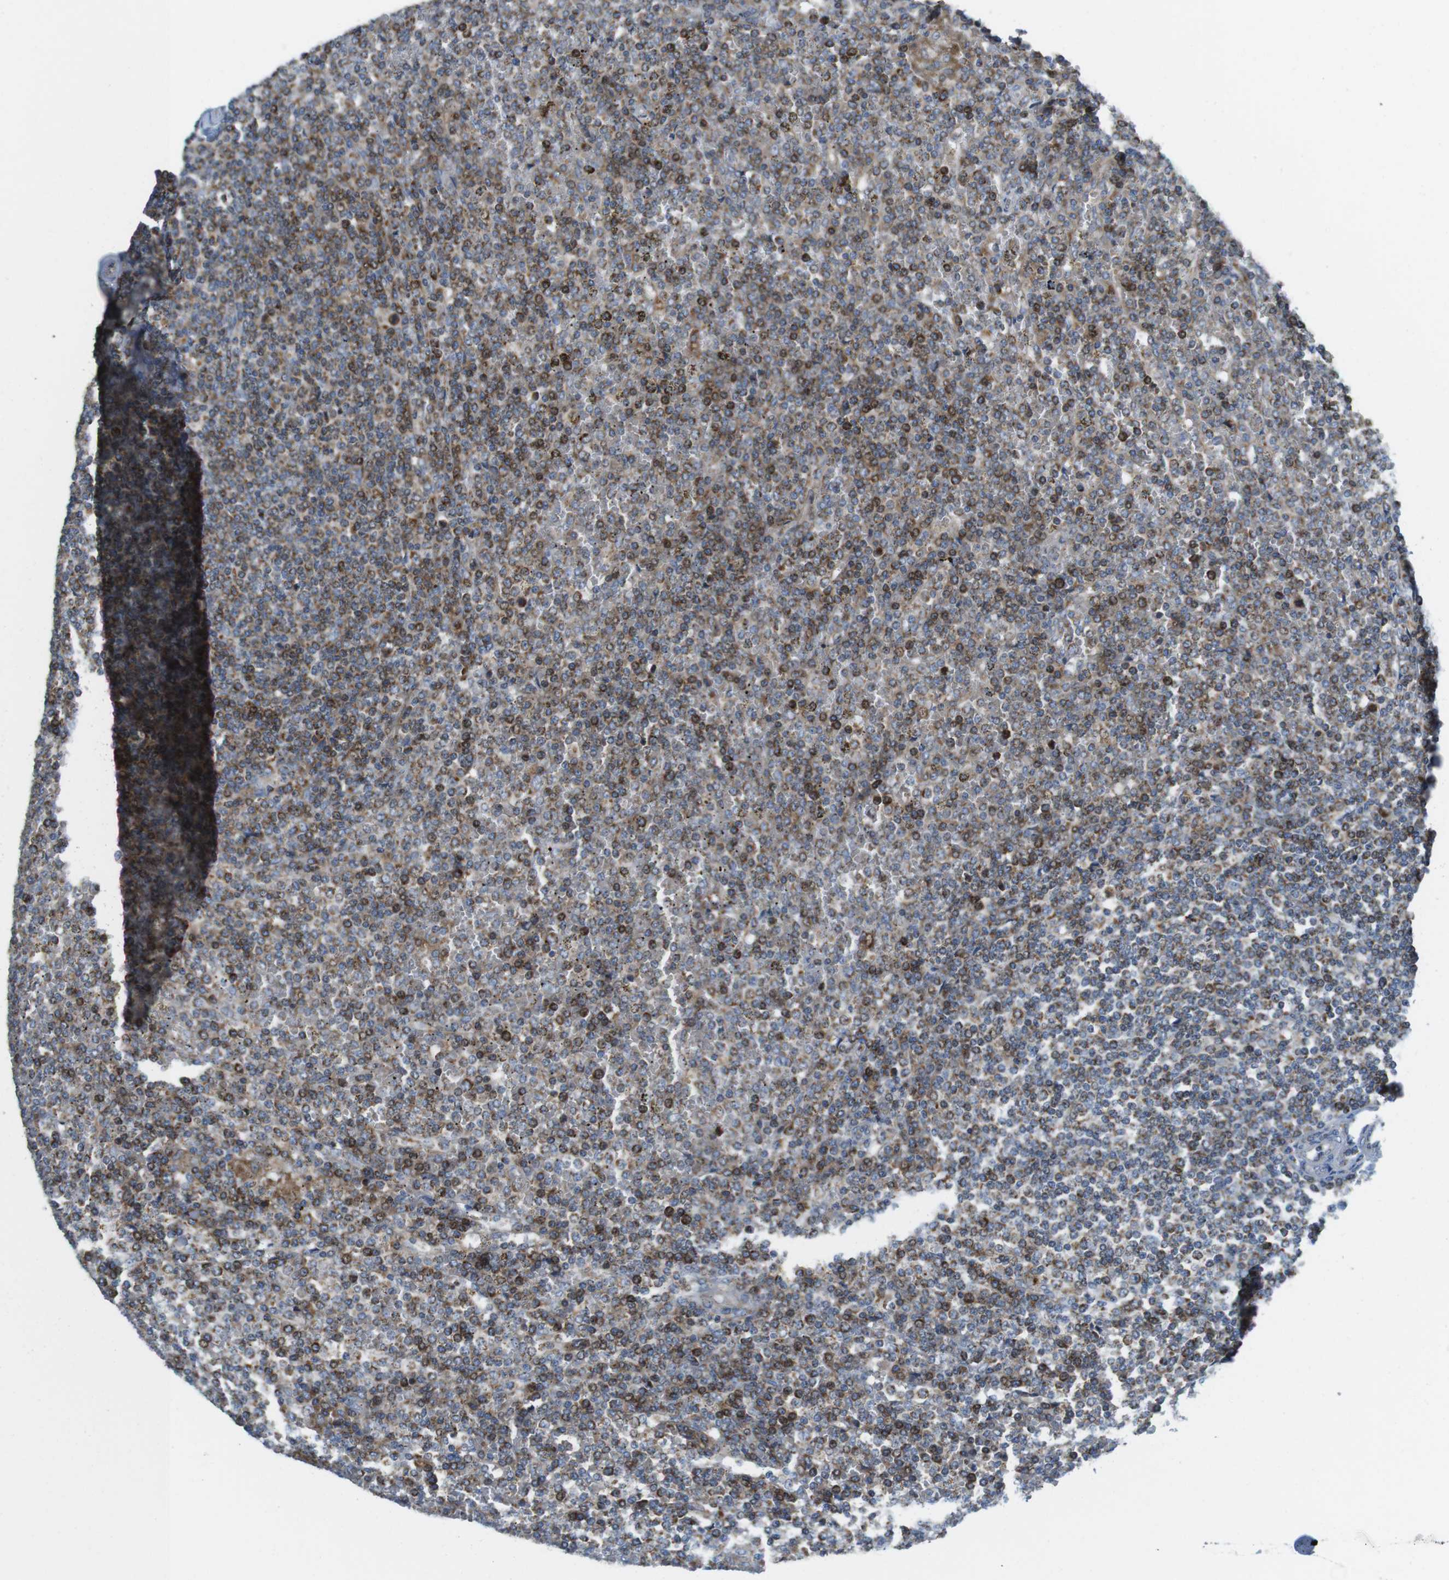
{"staining": {"intensity": "strong", "quantity": "25%-75%", "location": "cytoplasmic/membranous"}, "tissue": "lymphoma", "cell_type": "Tumor cells", "image_type": "cancer", "snomed": [{"axis": "morphology", "description": "Malignant lymphoma, non-Hodgkin's type, Low grade"}, {"axis": "topography", "description": "Spleen"}], "caption": "Strong cytoplasmic/membranous protein positivity is identified in approximately 25%-75% of tumor cells in malignant lymphoma, non-Hodgkin's type (low-grade).", "gene": "MARCHF1", "patient": {"sex": "female", "age": 19}}